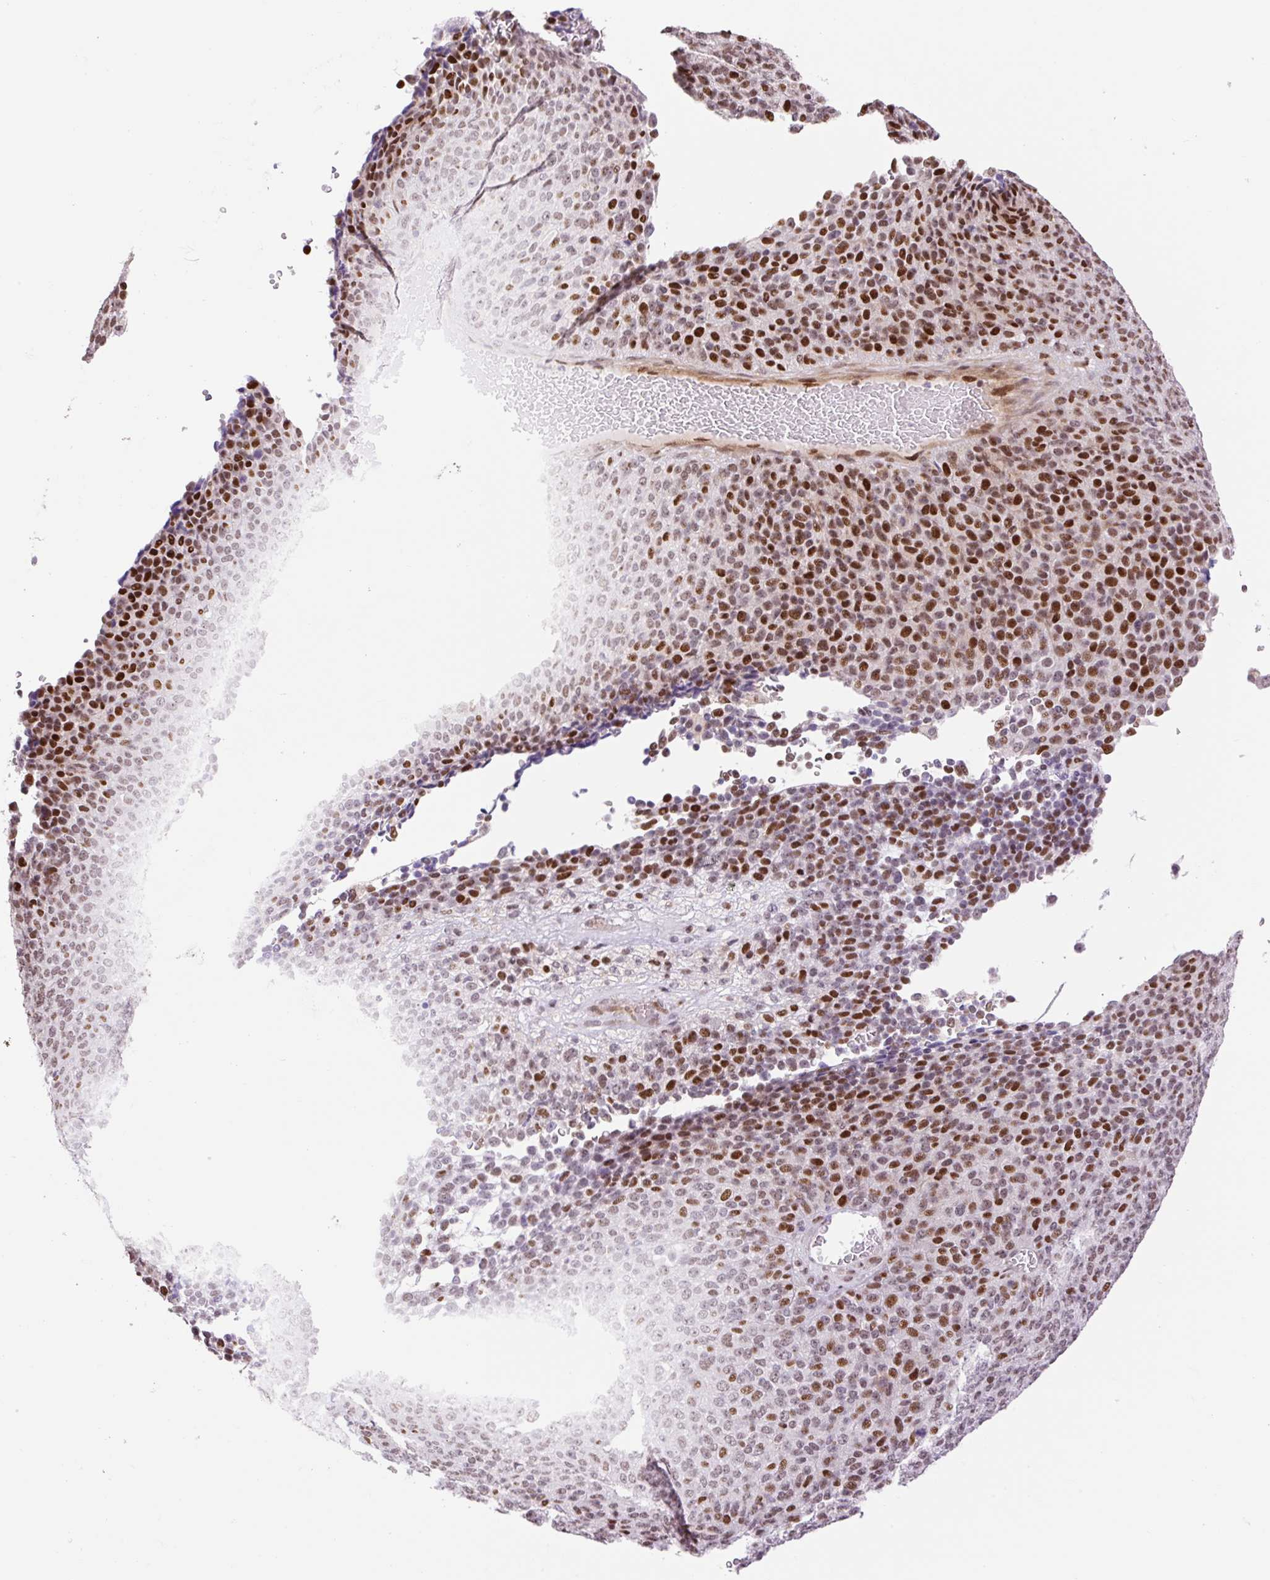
{"staining": {"intensity": "strong", "quantity": "25%-75%", "location": "nuclear"}, "tissue": "melanoma", "cell_type": "Tumor cells", "image_type": "cancer", "snomed": [{"axis": "morphology", "description": "Malignant melanoma, Metastatic site"}, {"axis": "topography", "description": "Brain"}], "caption": "Protein analysis of melanoma tissue exhibits strong nuclear positivity in about 25%-75% of tumor cells. The staining was performed using DAB, with brown indicating positive protein expression. Nuclei are stained blue with hematoxylin.", "gene": "RIPPLY3", "patient": {"sex": "female", "age": 56}}